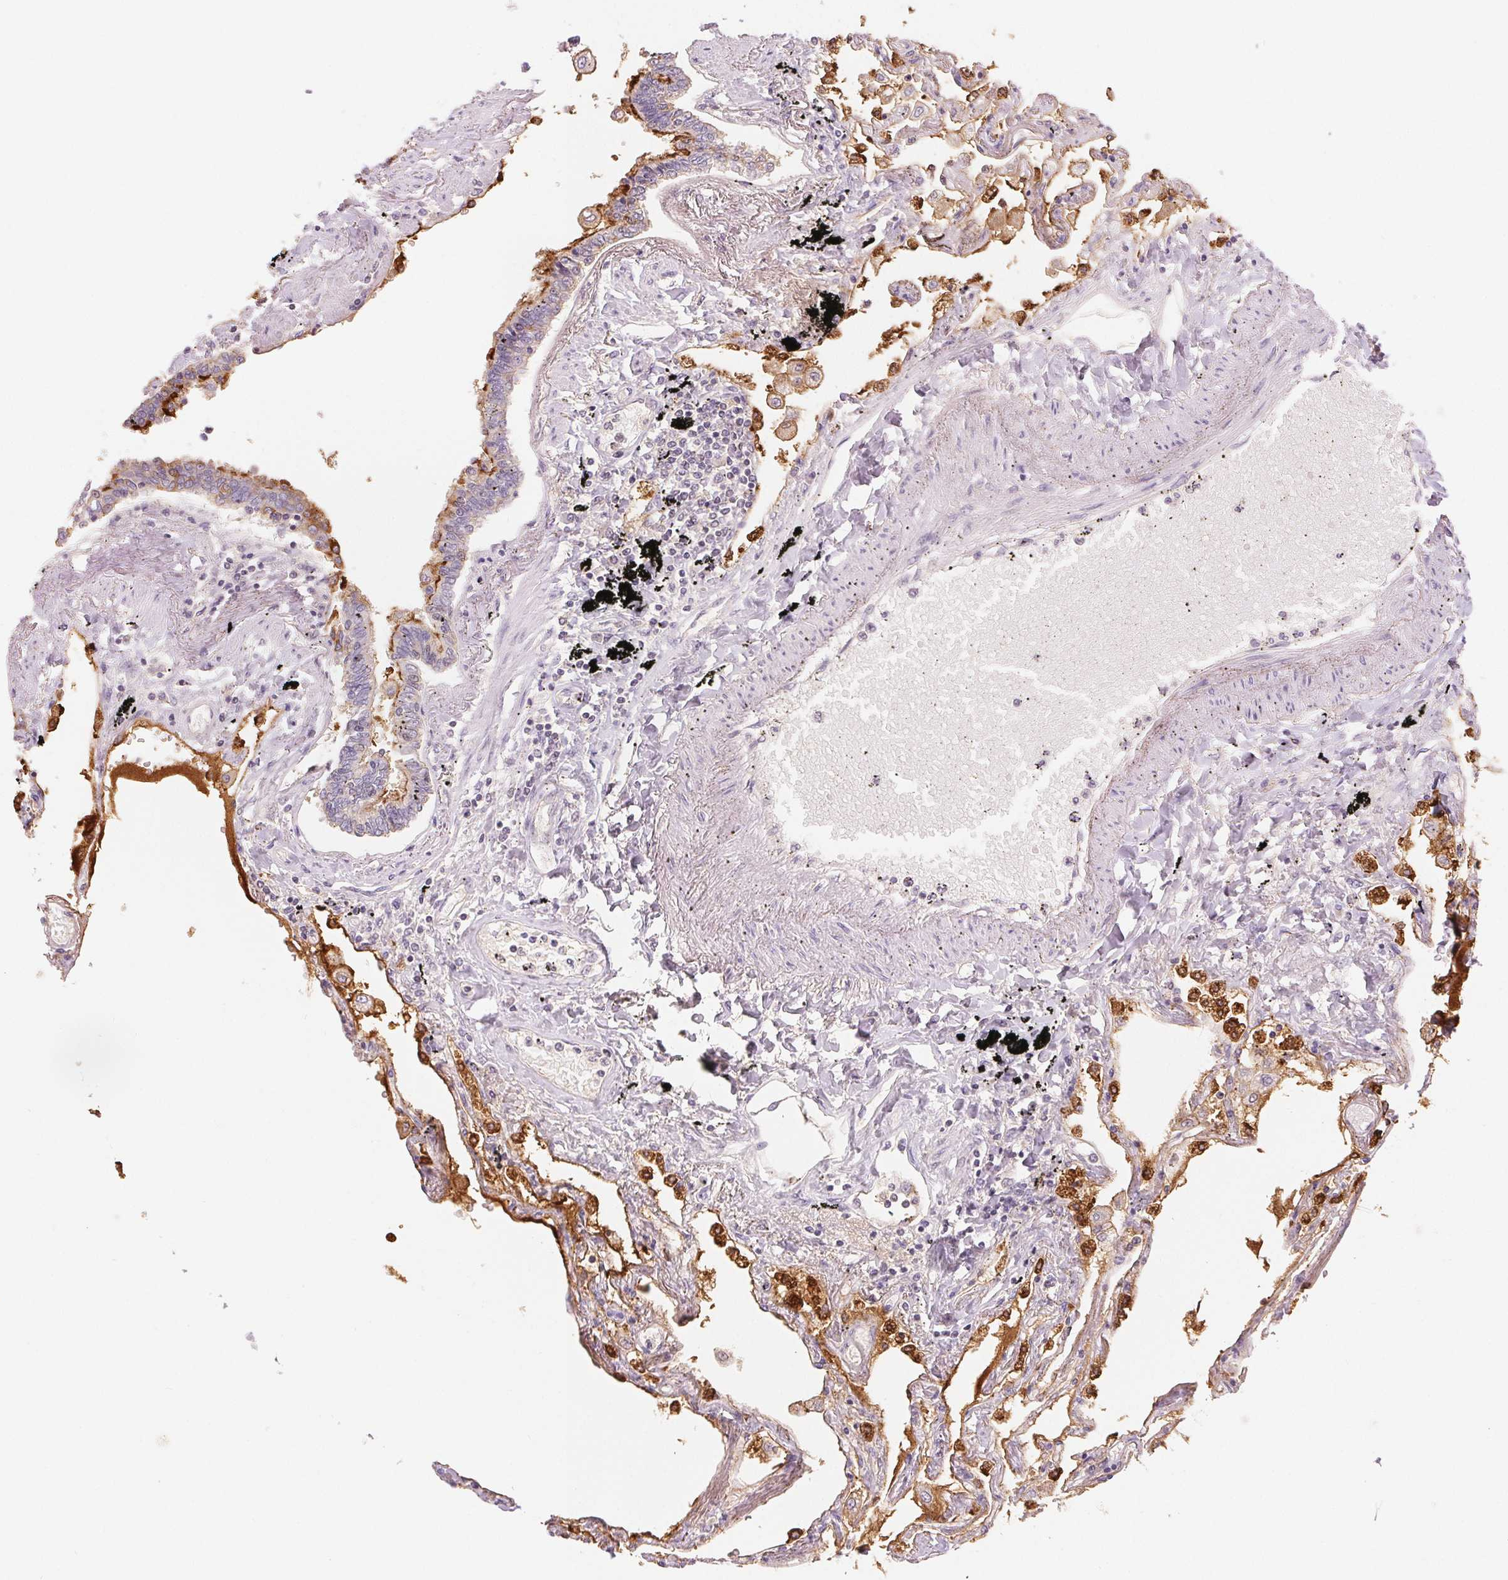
{"staining": {"intensity": "strong", "quantity": "25%-75%", "location": "cytoplasmic/membranous"}, "tissue": "lung", "cell_type": "Alveolar cells", "image_type": "normal", "snomed": [{"axis": "morphology", "description": "Normal tissue, NOS"}, {"axis": "morphology", "description": "Adenocarcinoma, NOS"}, {"axis": "topography", "description": "Cartilage tissue"}, {"axis": "topography", "description": "Lung"}], "caption": "This micrograph reveals IHC staining of normal lung, with high strong cytoplasmic/membranous positivity in about 25%-75% of alveolar cells.", "gene": "SFTPD", "patient": {"sex": "female", "age": 67}}